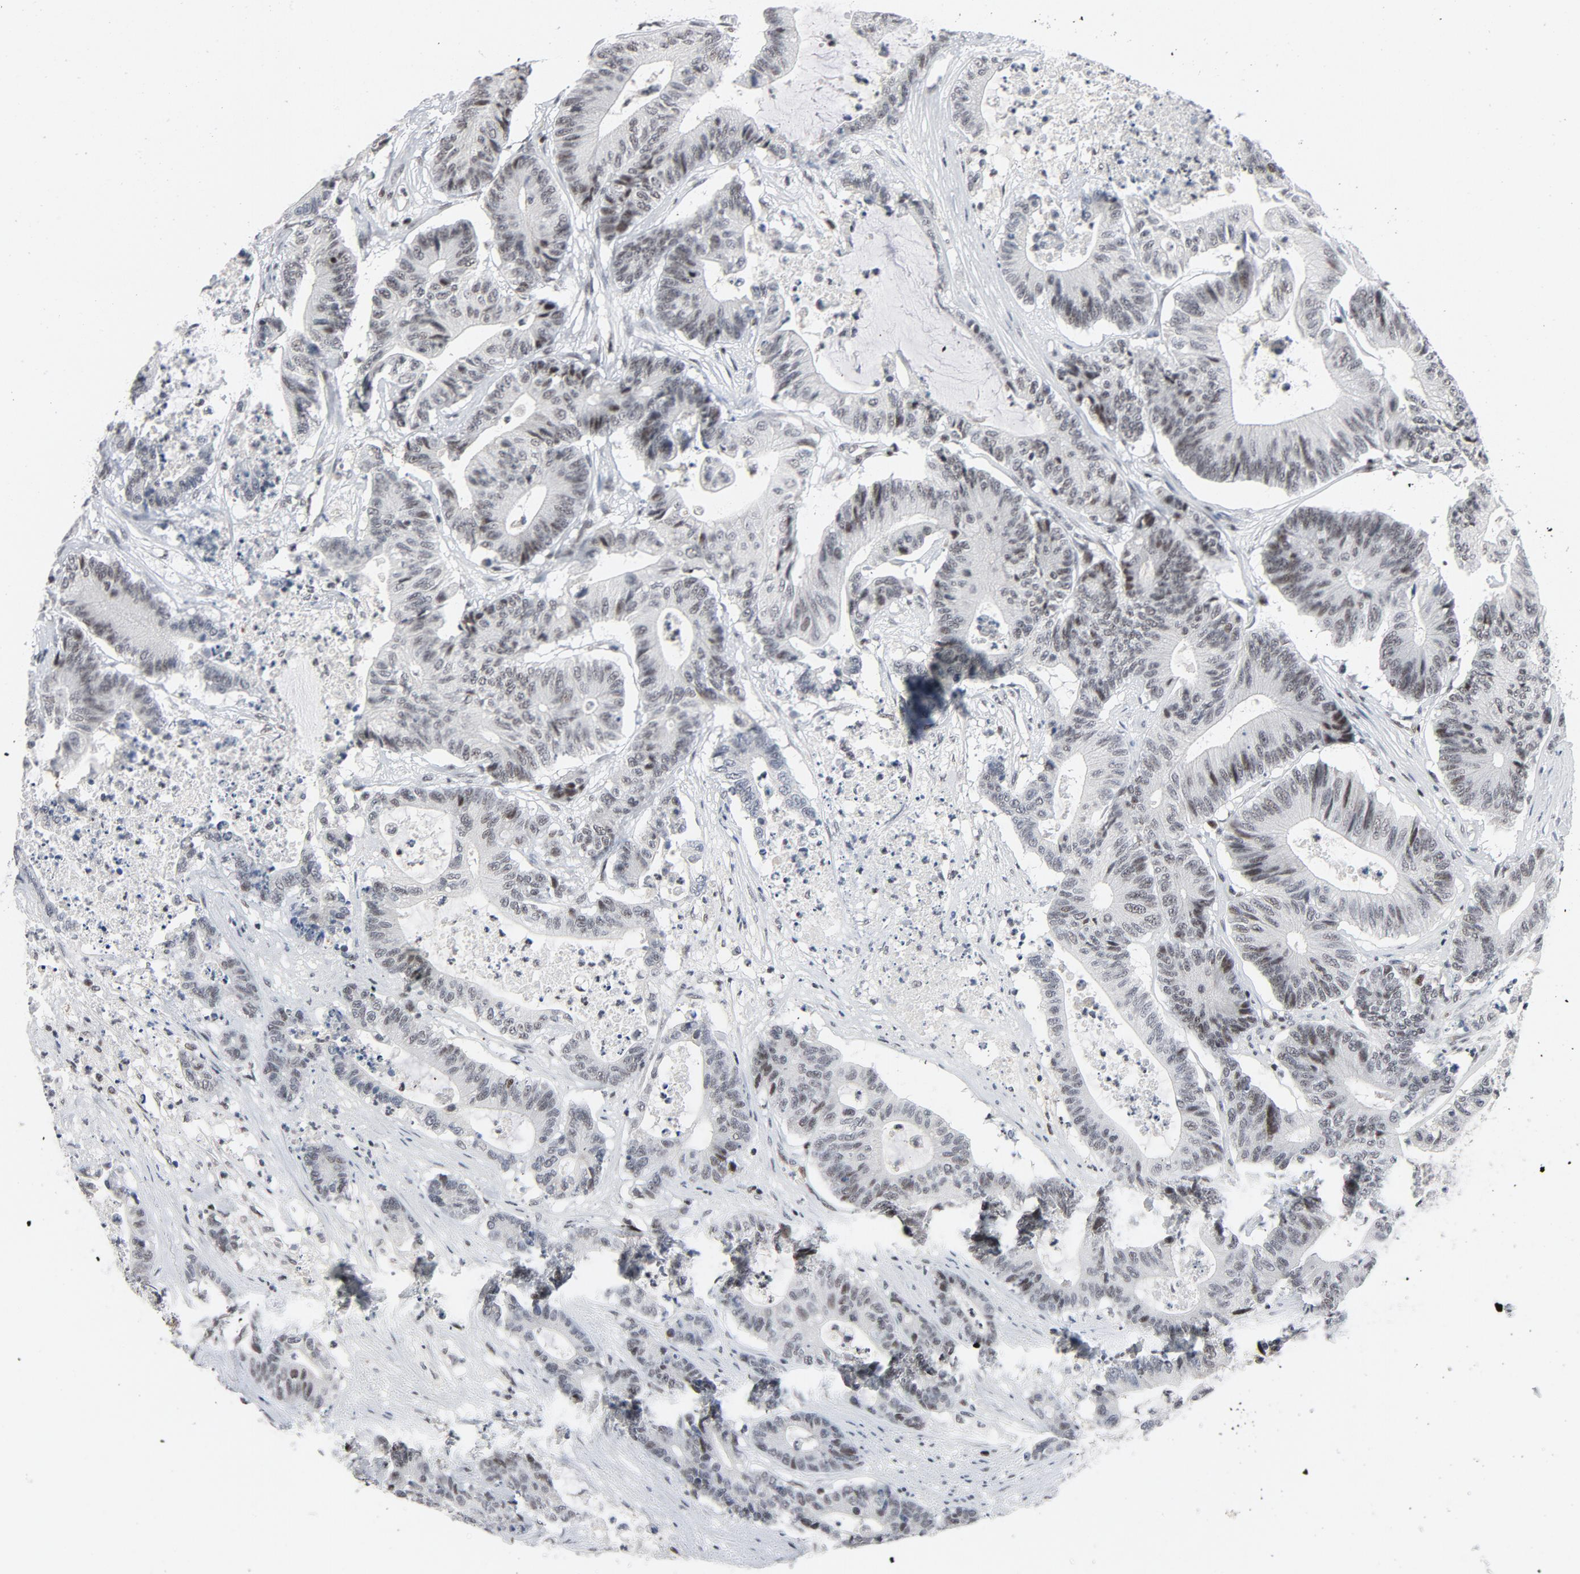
{"staining": {"intensity": "weak", "quantity": "<25%", "location": "nuclear"}, "tissue": "colorectal cancer", "cell_type": "Tumor cells", "image_type": "cancer", "snomed": [{"axis": "morphology", "description": "Adenocarcinoma, NOS"}, {"axis": "topography", "description": "Colon"}], "caption": "Tumor cells show no significant protein staining in colorectal adenocarcinoma. Nuclei are stained in blue.", "gene": "GABPA", "patient": {"sex": "female", "age": 84}}